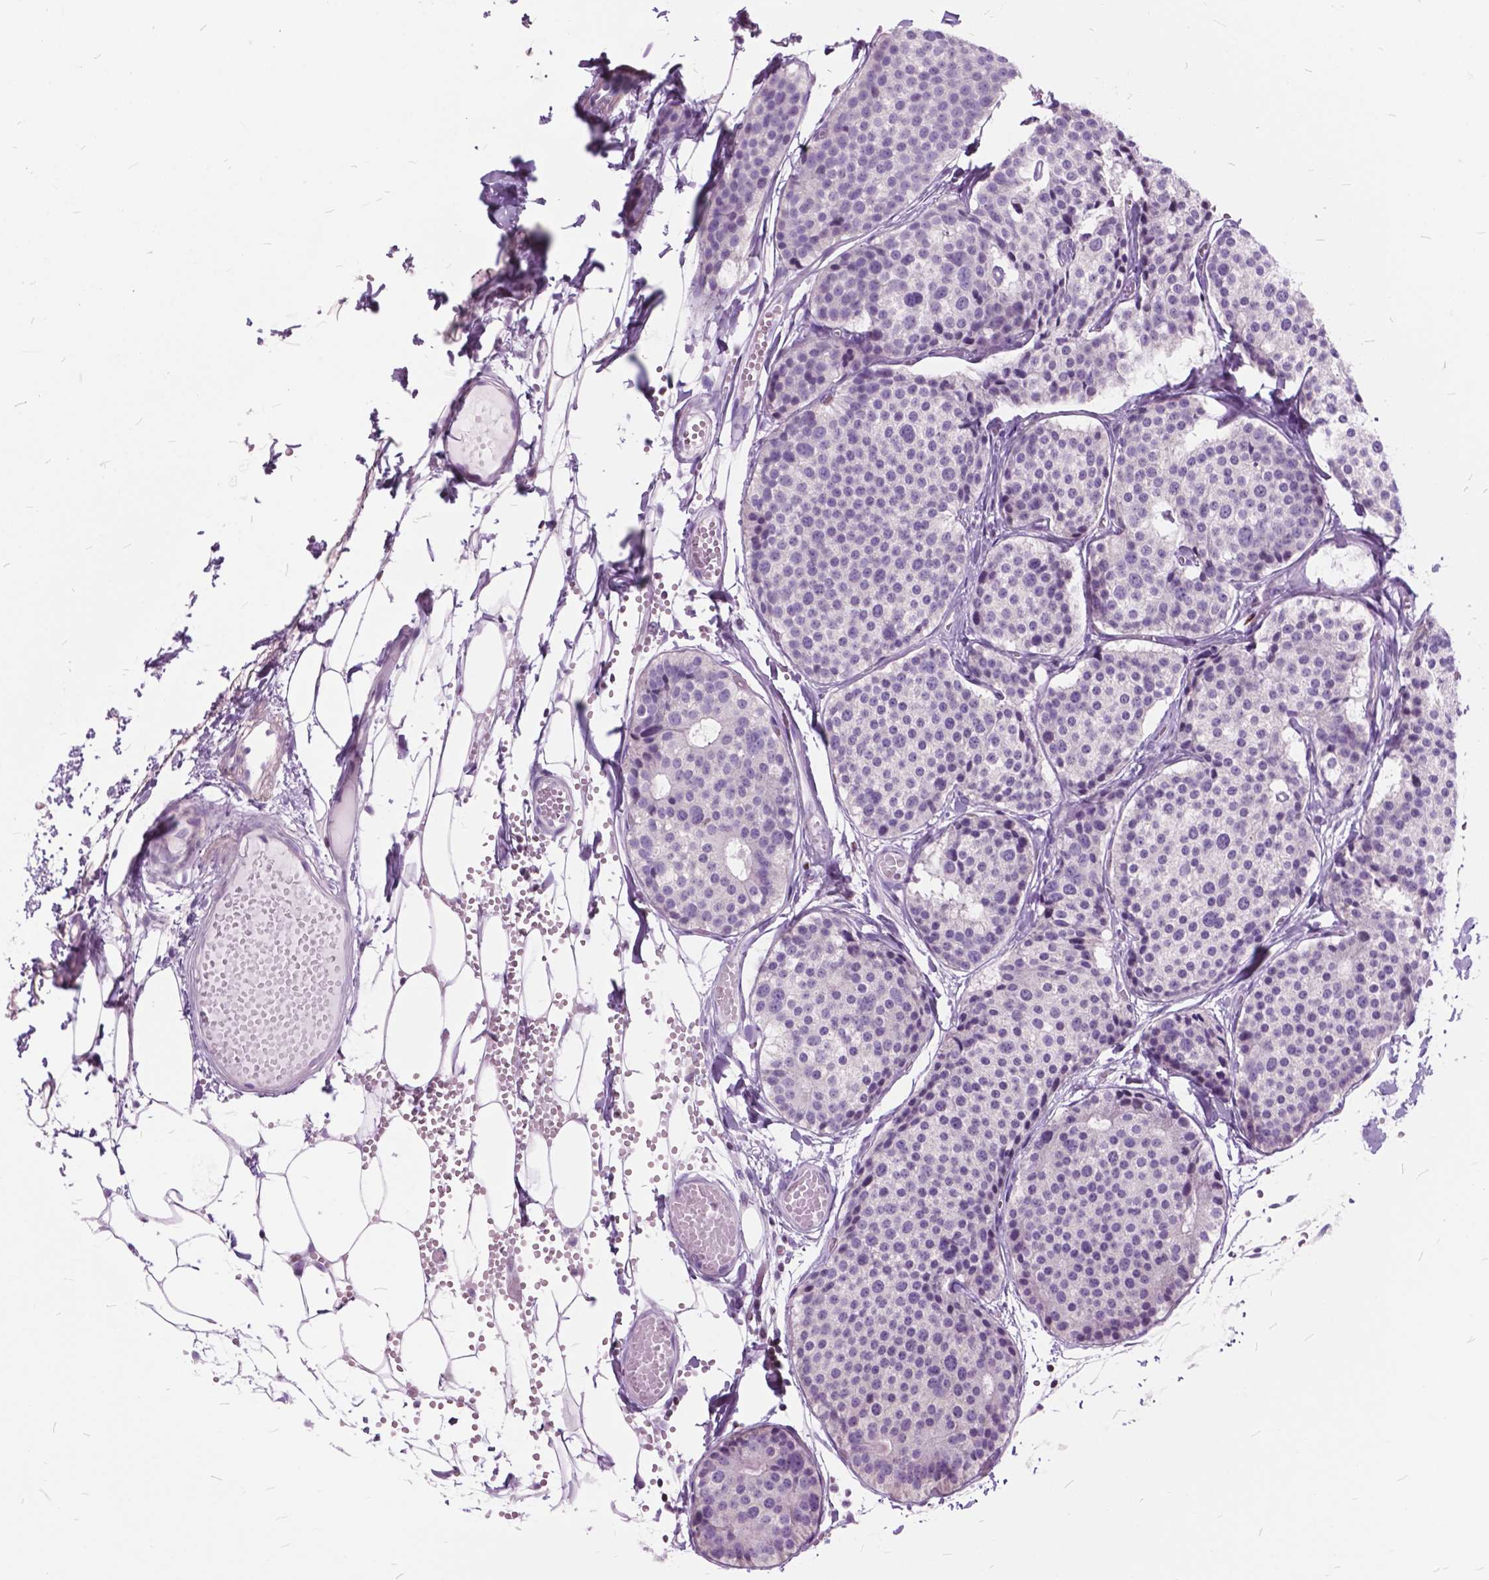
{"staining": {"intensity": "negative", "quantity": "none", "location": "none"}, "tissue": "carcinoid", "cell_type": "Tumor cells", "image_type": "cancer", "snomed": [{"axis": "morphology", "description": "Carcinoid, malignant, NOS"}, {"axis": "topography", "description": "Small intestine"}], "caption": "Tumor cells show no significant protein expression in malignant carcinoid. Nuclei are stained in blue.", "gene": "SP140", "patient": {"sex": "female", "age": 65}}